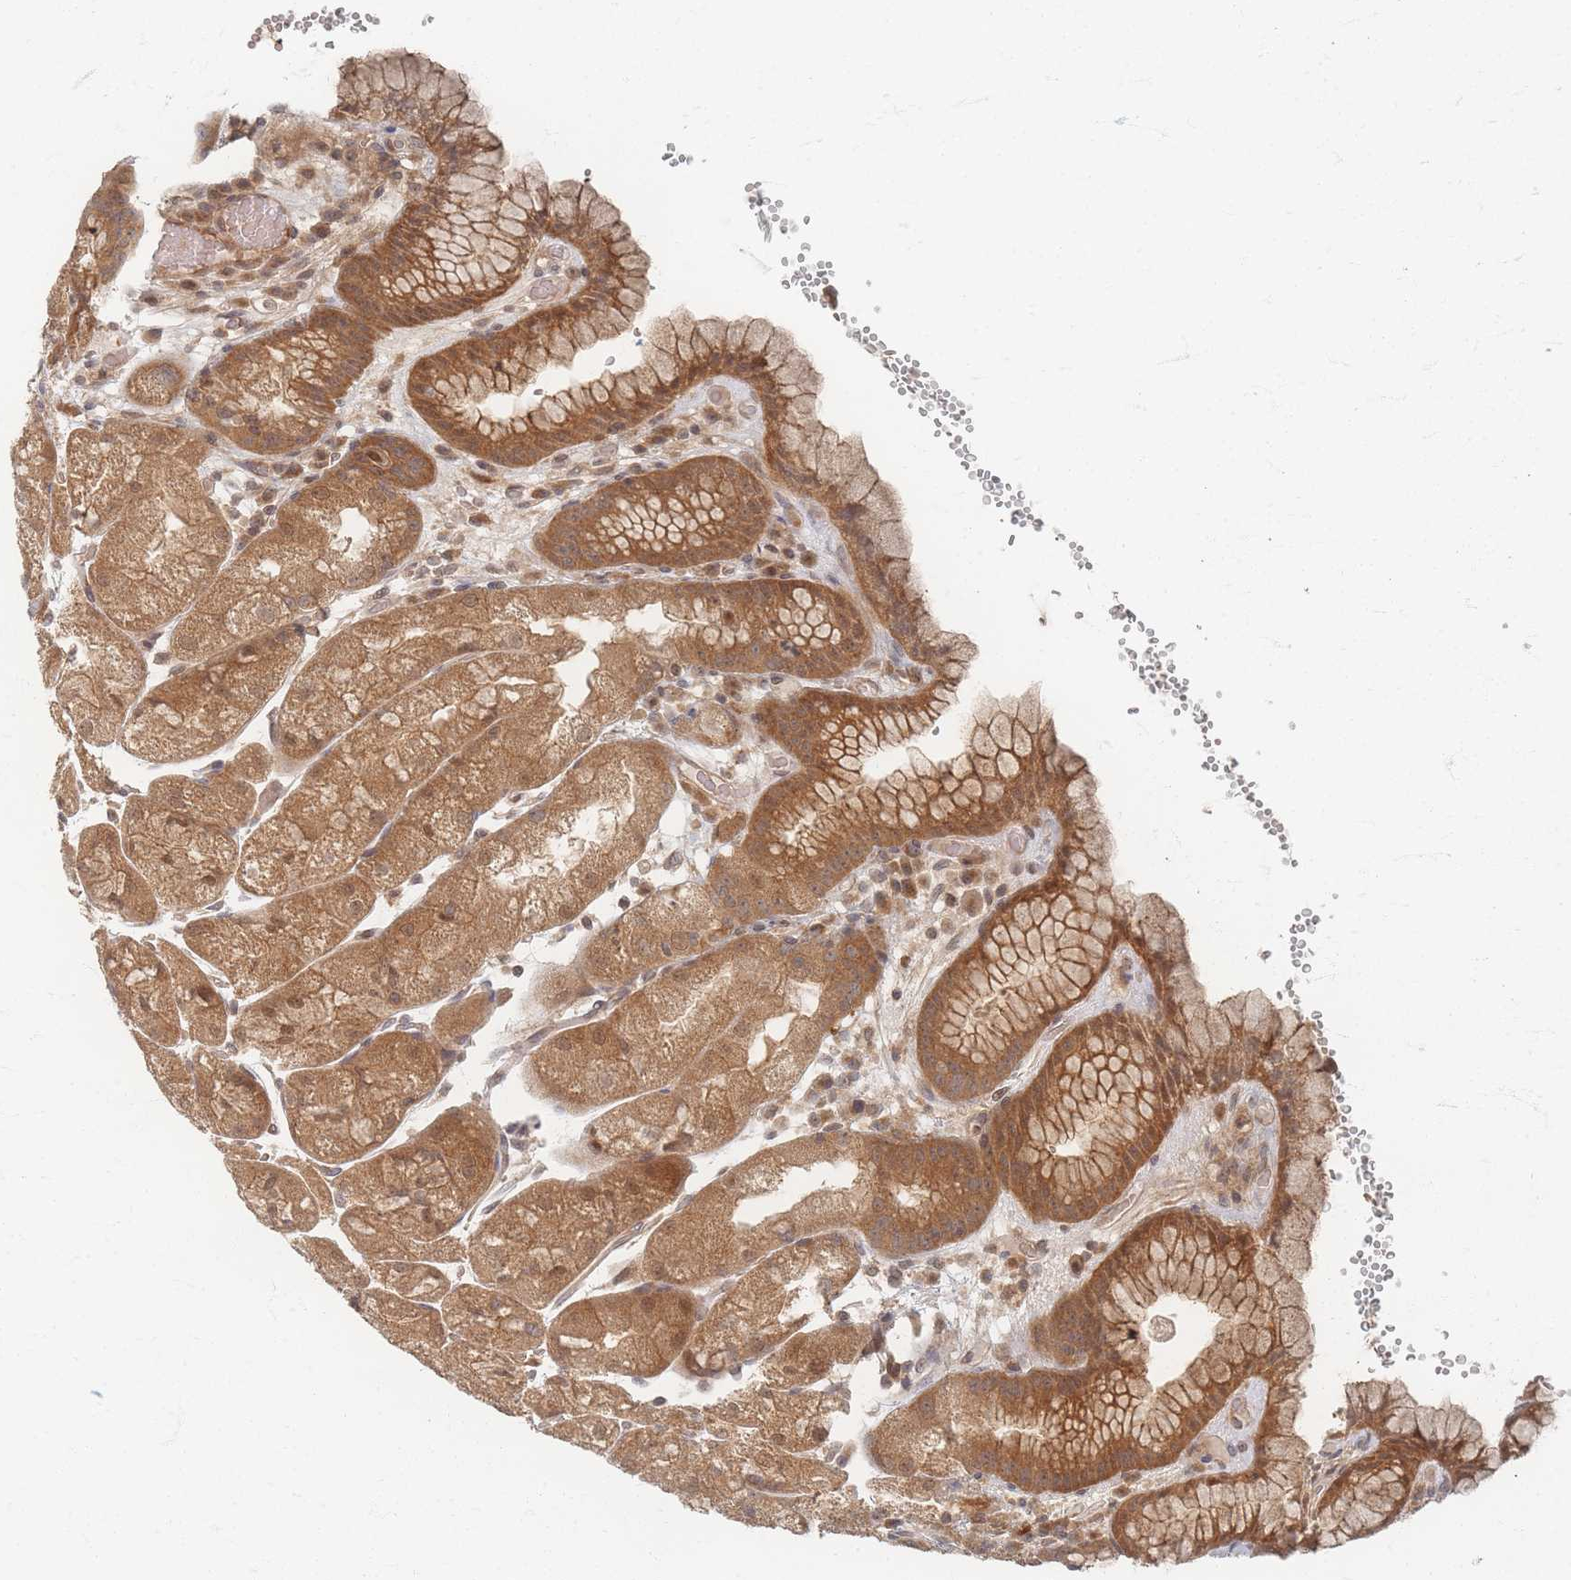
{"staining": {"intensity": "moderate", "quantity": ">75%", "location": "cytoplasmic/membranous,nuclear"}, "tissue": "stomach", "cell_type": "Glandular cells", "image_type": "normal", "snomed": [{"axis": "morphology", "description": "Normal tissue, NOS"}, {"axis": "topography", "description": "Stomach, upper"}], "caption": "This is an image of IHC staining of normal stomach, which shows moderate expression in the cytoplasmic/membranous,nuclear of glandular cells.", "gene": "PSMD9", "patient": {"sex": "male", "age": 52}}